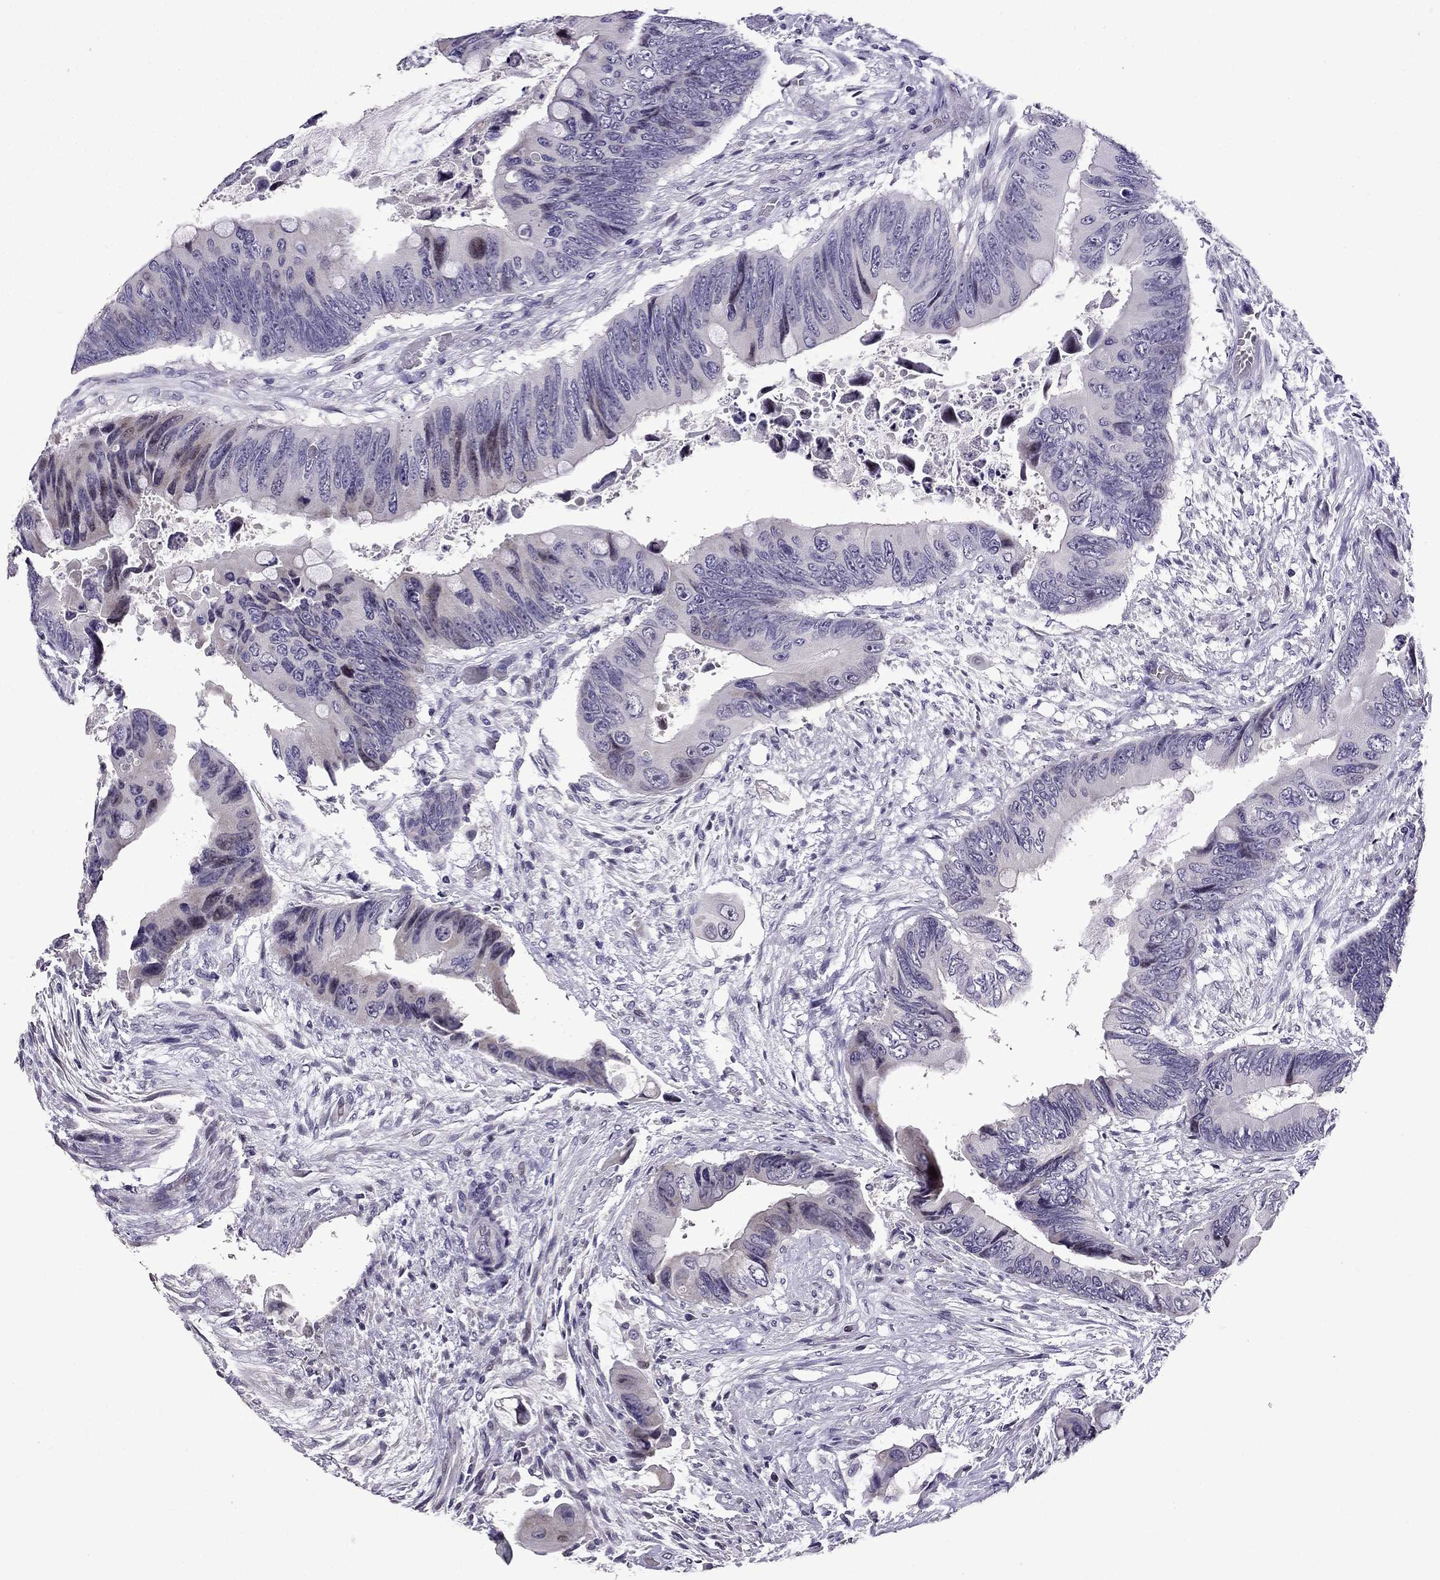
{"staining": {"intensity": "negative", "quantity": "none", "location": "none"}, "tissue": "colorectal cancer", "cell_type": "Tumor cells", "image_type": "cancer", "snomed": [{"axis": "morphology", "description": "Adenocarcinoma, NOS"}, {"axis": "topography", "description": "Rectum"}], "caption": "Human colorectal adenocarcinoma stained for a protein using IHC exhibits no expression in tumor cells.", "gene": "TTN", "patient": {"sex": "male", "age": 63}}